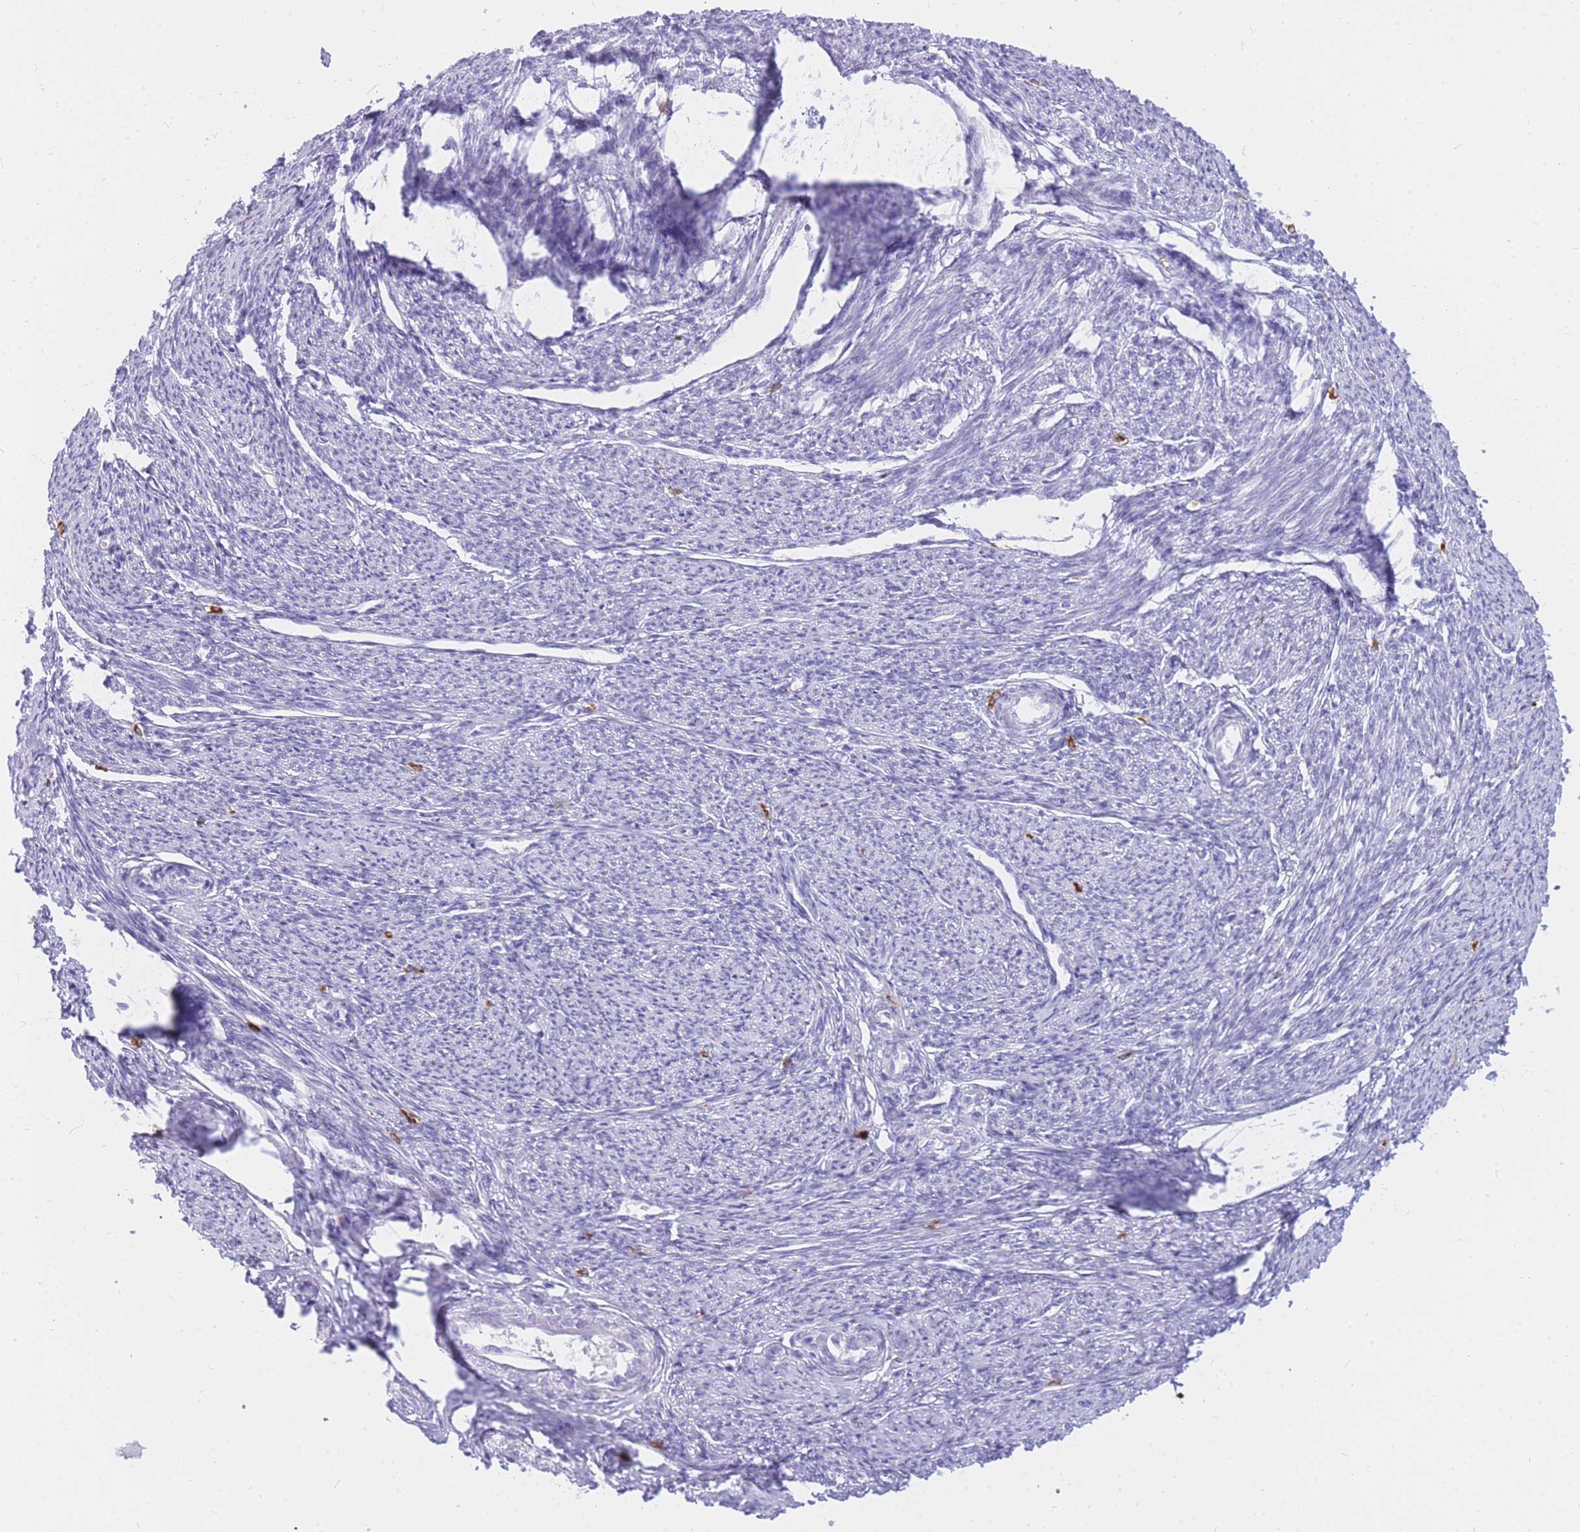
{"staining": {"intensity": "negative", "quantity": "none", "location": "none"}, "tissue": "smooth muscle", "cell_type": "Smooth muscle cells", "image_type": "normal", "snomed": [{"axis": "morphology", "description": "Normal tissue, NOS"}, {"axis": "topography", "description": "Smooth muscle"}, {"axis": "topography", "description": "Uterus"}], "caption": "This is an IHC photomicrograph of unremarkable smooth muscle. There is no expression in smooth muscle cells.", "gene": "HERC1", "patient": {"sex": "female", "age": 59}}